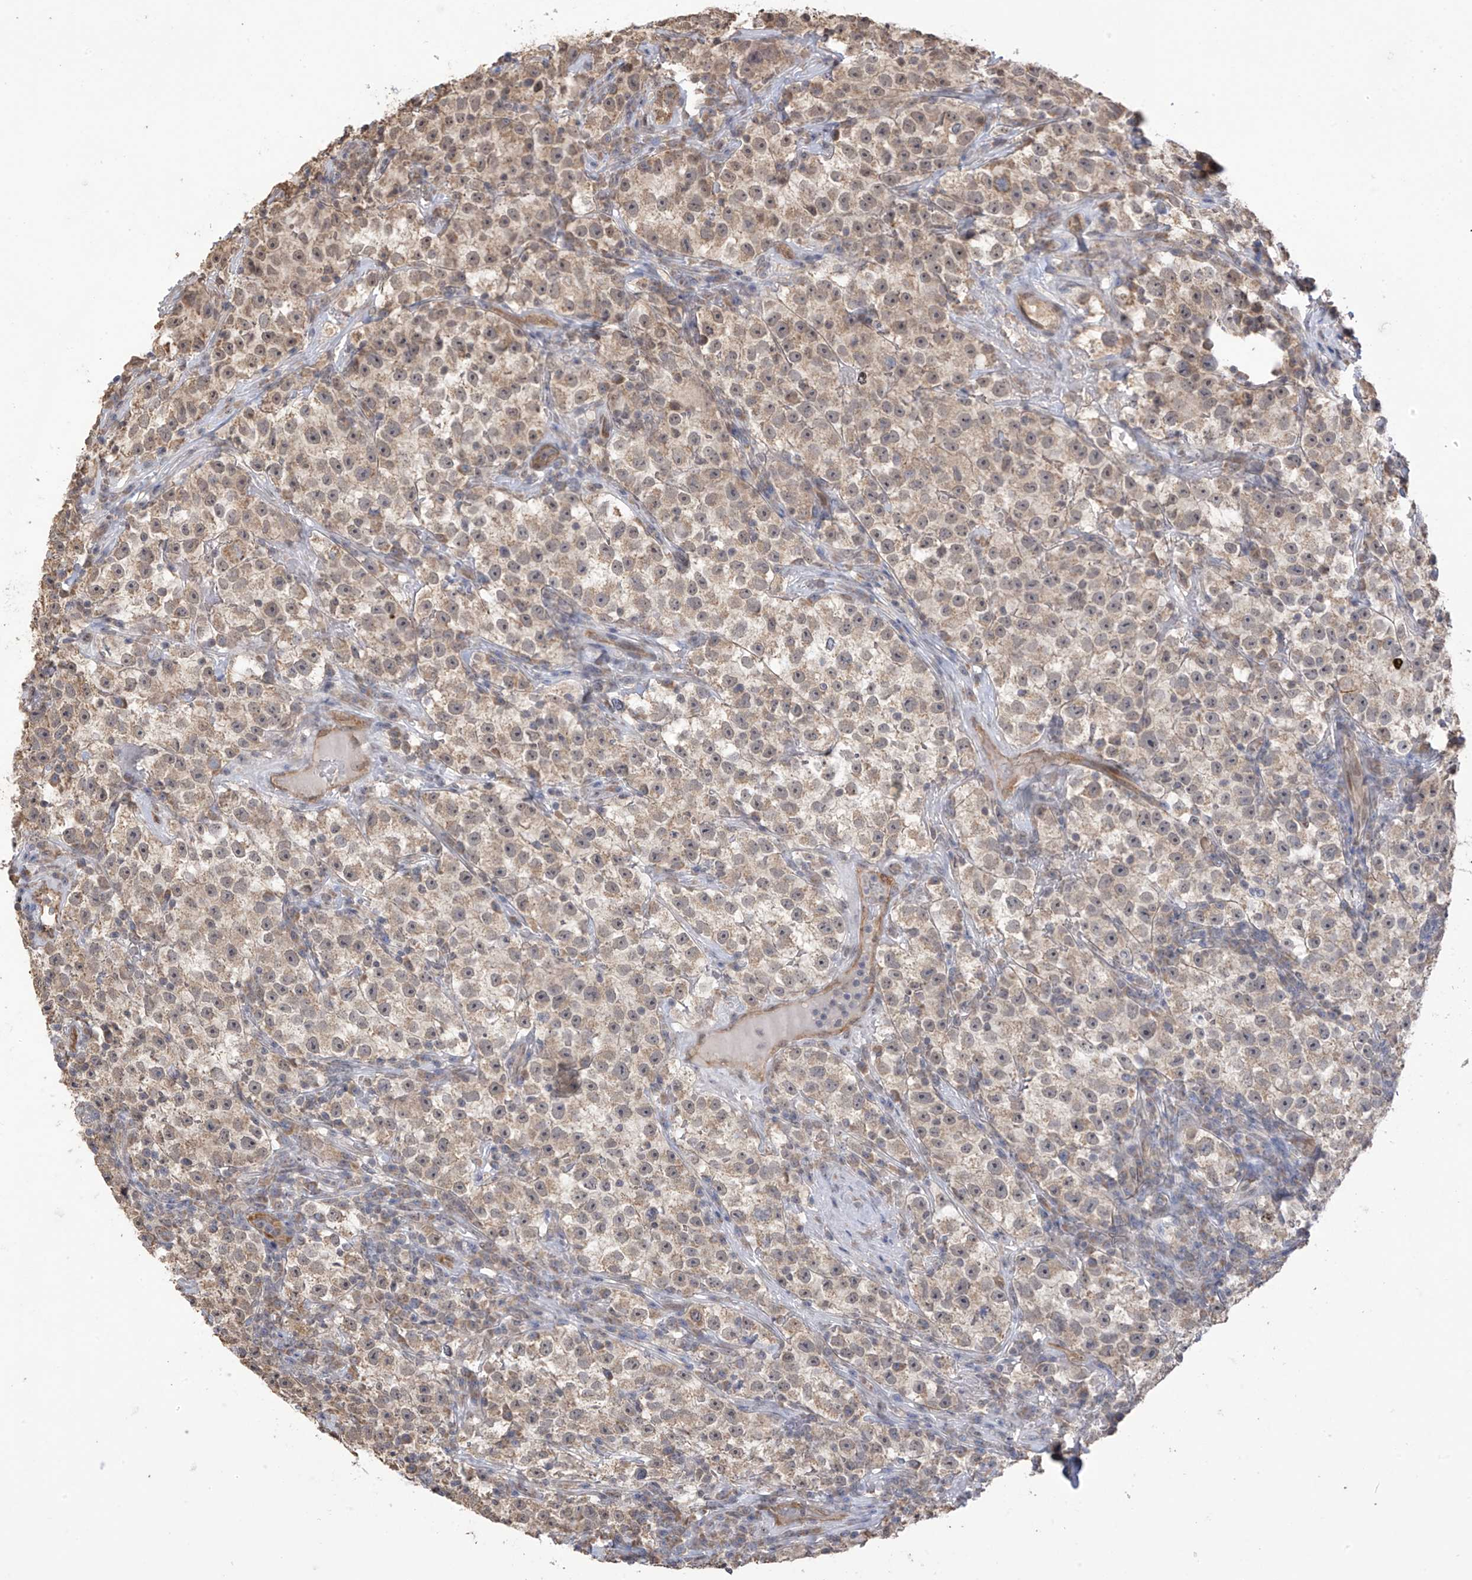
{"staining": {"intensity": "moderate", "quantity": ">75%", "location": "cytoplasmic/membranous,nuclear"}, "tissue": "testis cancer", "cell_type": "Tumor cells", "image_type": "cancer", "snomed": [{"axis": "morphology", "description": "Seminoma, NOS"}, {"axis": "topography", "description": "Testis"}], "caption": "Testis seminoma stained with DAB (3,3'-diaminobenzidine) IHC displays medium levels of moderate cytoplasmic/membranous and nuclear positivity in approximately >75% of tumor cells.", "gene": "KIAA1522", "patient": {"sex": "male", "age": 22}}